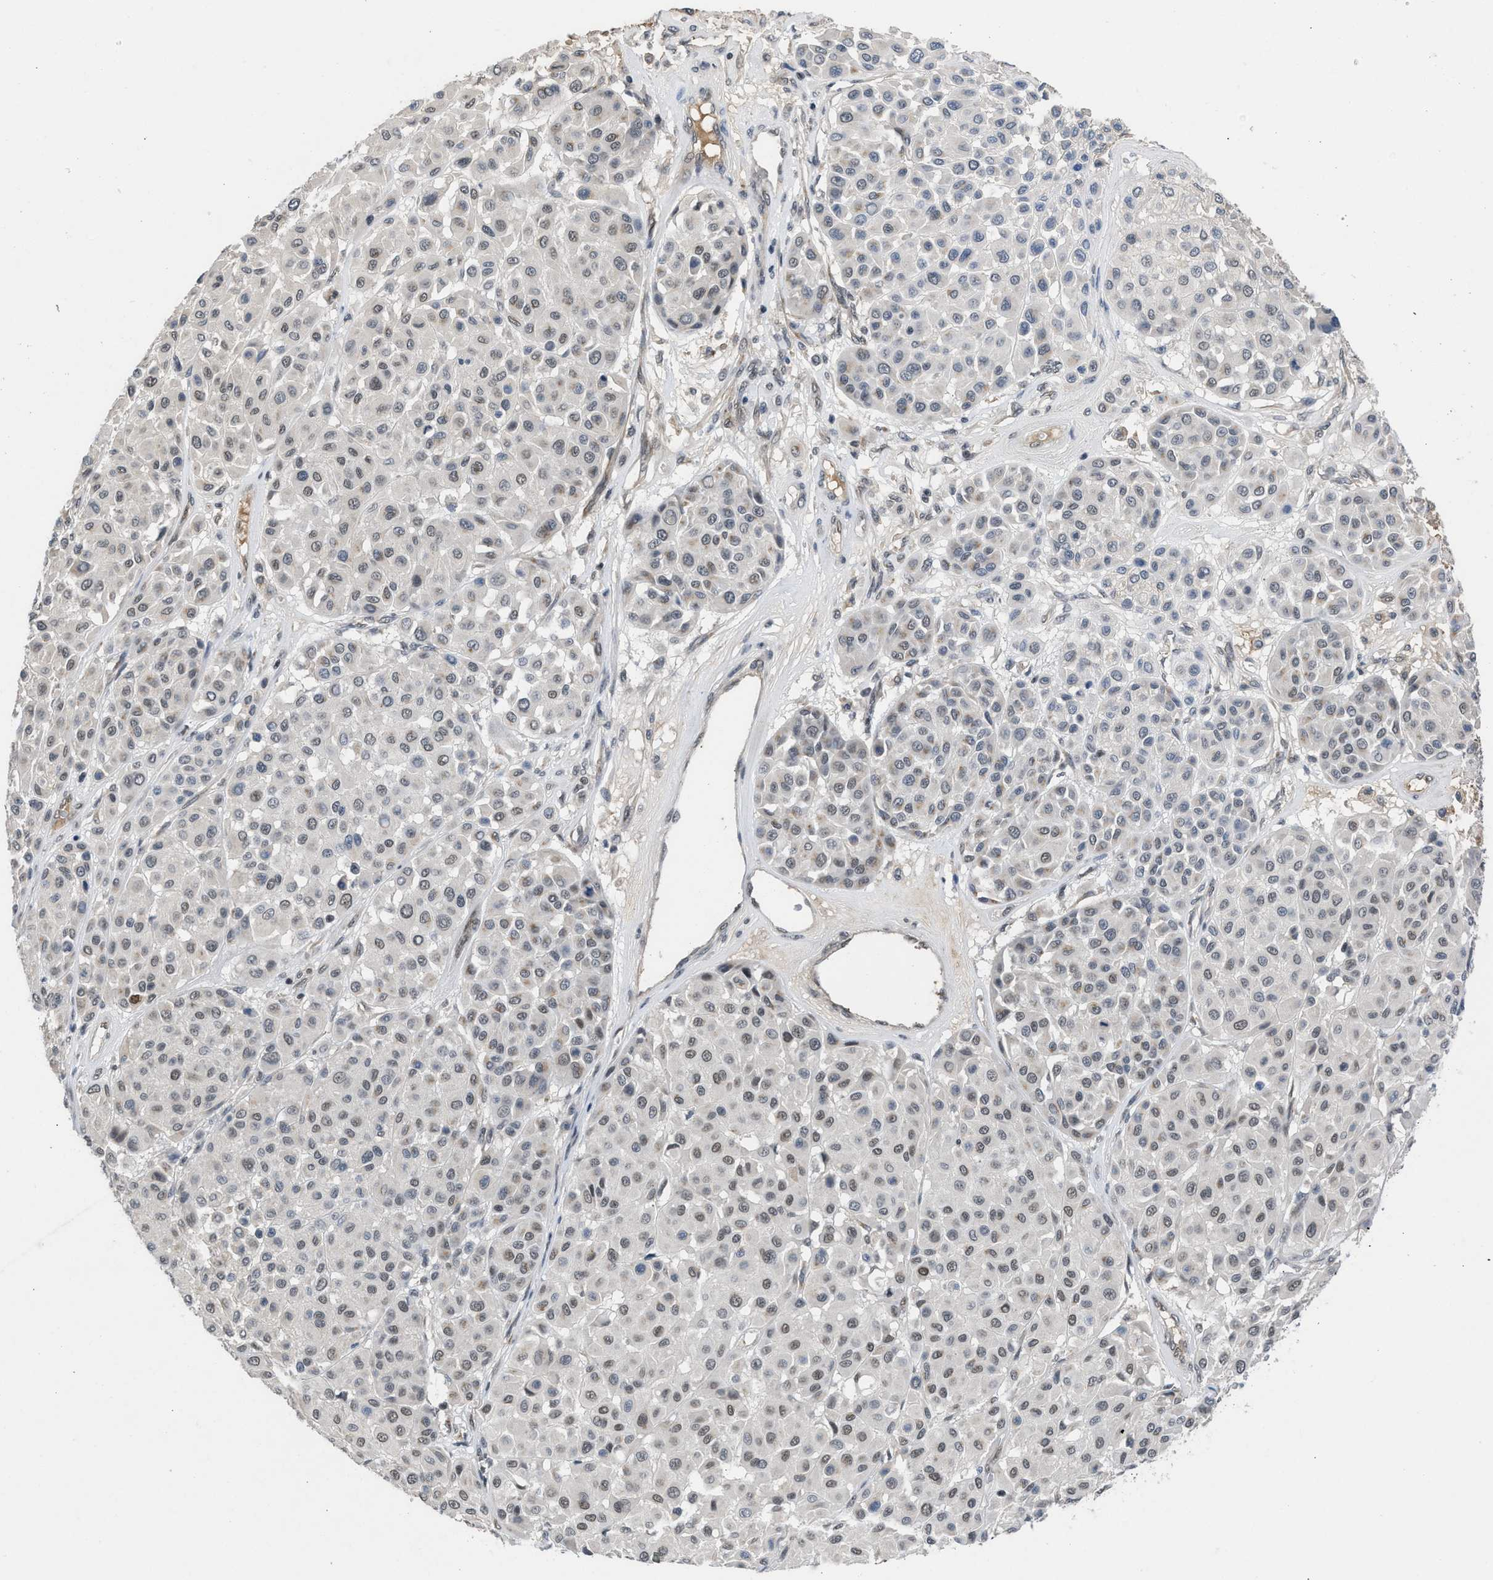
{"staining": {"intensity": "weak", "quantity": "25%-75%", "location": "nuclear"}, "tissue": "melanoma", "cell_type": "Tumor cells", "image_type": "cancer", "snomed": [{"axis": "morphology", "description": "Malignant melanoma, Metastatic site"}, {"axis": "topography", "description": "Soft tissue"}], "caption": "IHC (DAB) staining of malignant melanoma (metastatic site) shows weak nuclear protein staining in approximately 25%-75% of tumor cells.", "gene": "TERF2IP", "patient": {"sex": "male", "age": 41}}